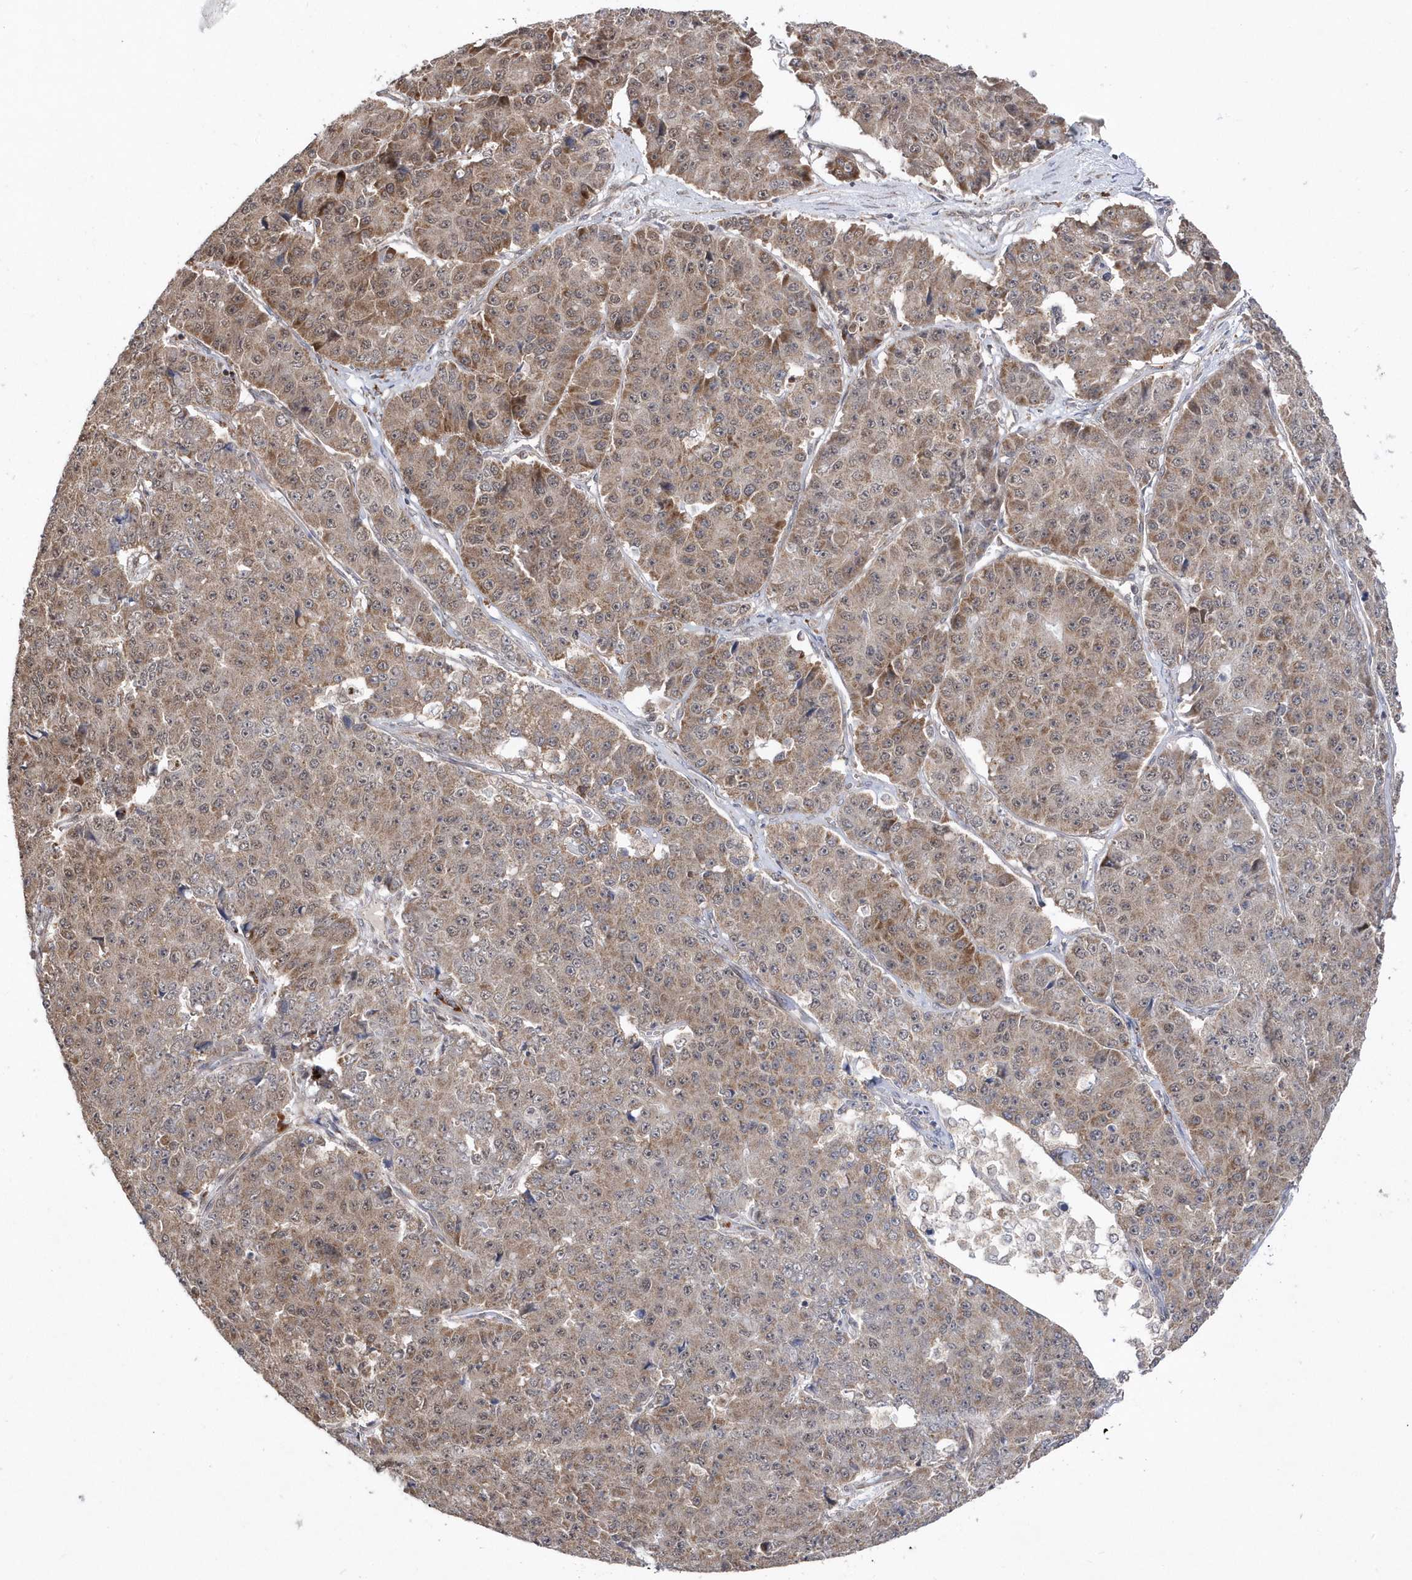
{"staining": {"intensity": "moderate", "quantity": "25%-75%", "location": "cytoplasmic/membranous"}, "tissue": "pancreatic cancer", "cell_type": "Tumor cells", "image_type": "cancer", "snomed": [{"axis": "morphology", "description": "Adenocarcinoma, NOS"}, {"axis": "topography", "description": "Pancreas"}], "caption": "This is a micrograph of IHC staining of pancreatic cancer (adenocarcinoma), which shows moderate staining in the cytoplasmic/membranous of tumor cells.", "gene": "DALRD3", "patient": {"sex": "male", "age": 50}}